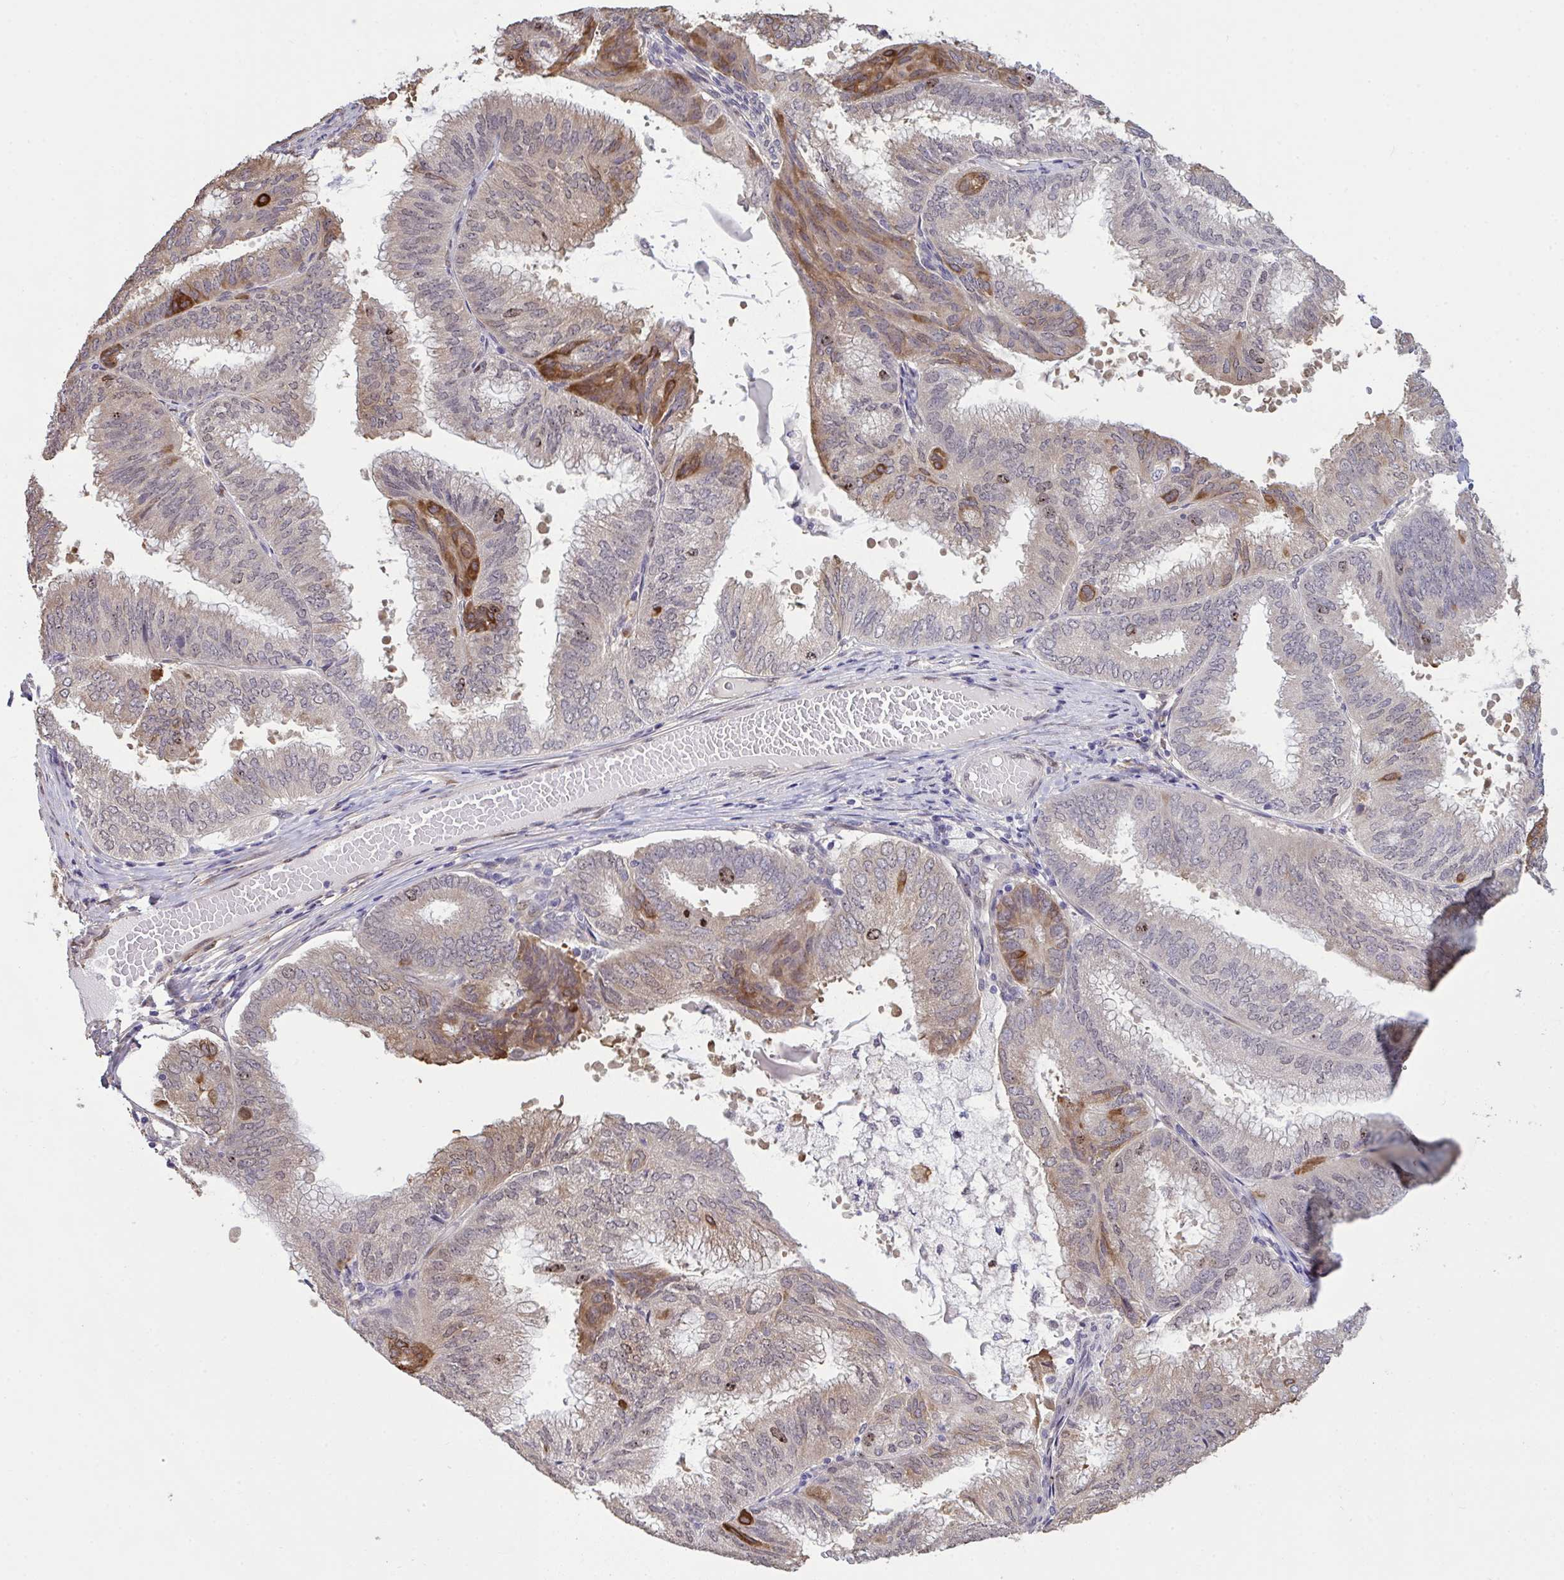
{"staining": {"intensity": "moderate", "quantity": "<25%", "location": "cytoplasmic/membranous,nuclear"}, "tissue": "endometrial cancer", "cell_type": "Tumor cells", "image_type": "cancer", "snomed": [{"axis": "morphology", "description": "Adenocarcinoma, NOS"}, {"axis": "topography", "description": "Endometrium"}], "caption": "This is an image of immunohistochemistry staining of adenocarcinoma (endometrial), which shows moderate positivity in the cytoplasmic/membranous and nuclear of tumor cells.", "gene": "SETD7", "patient": {"sex": "female", "age": 49}}